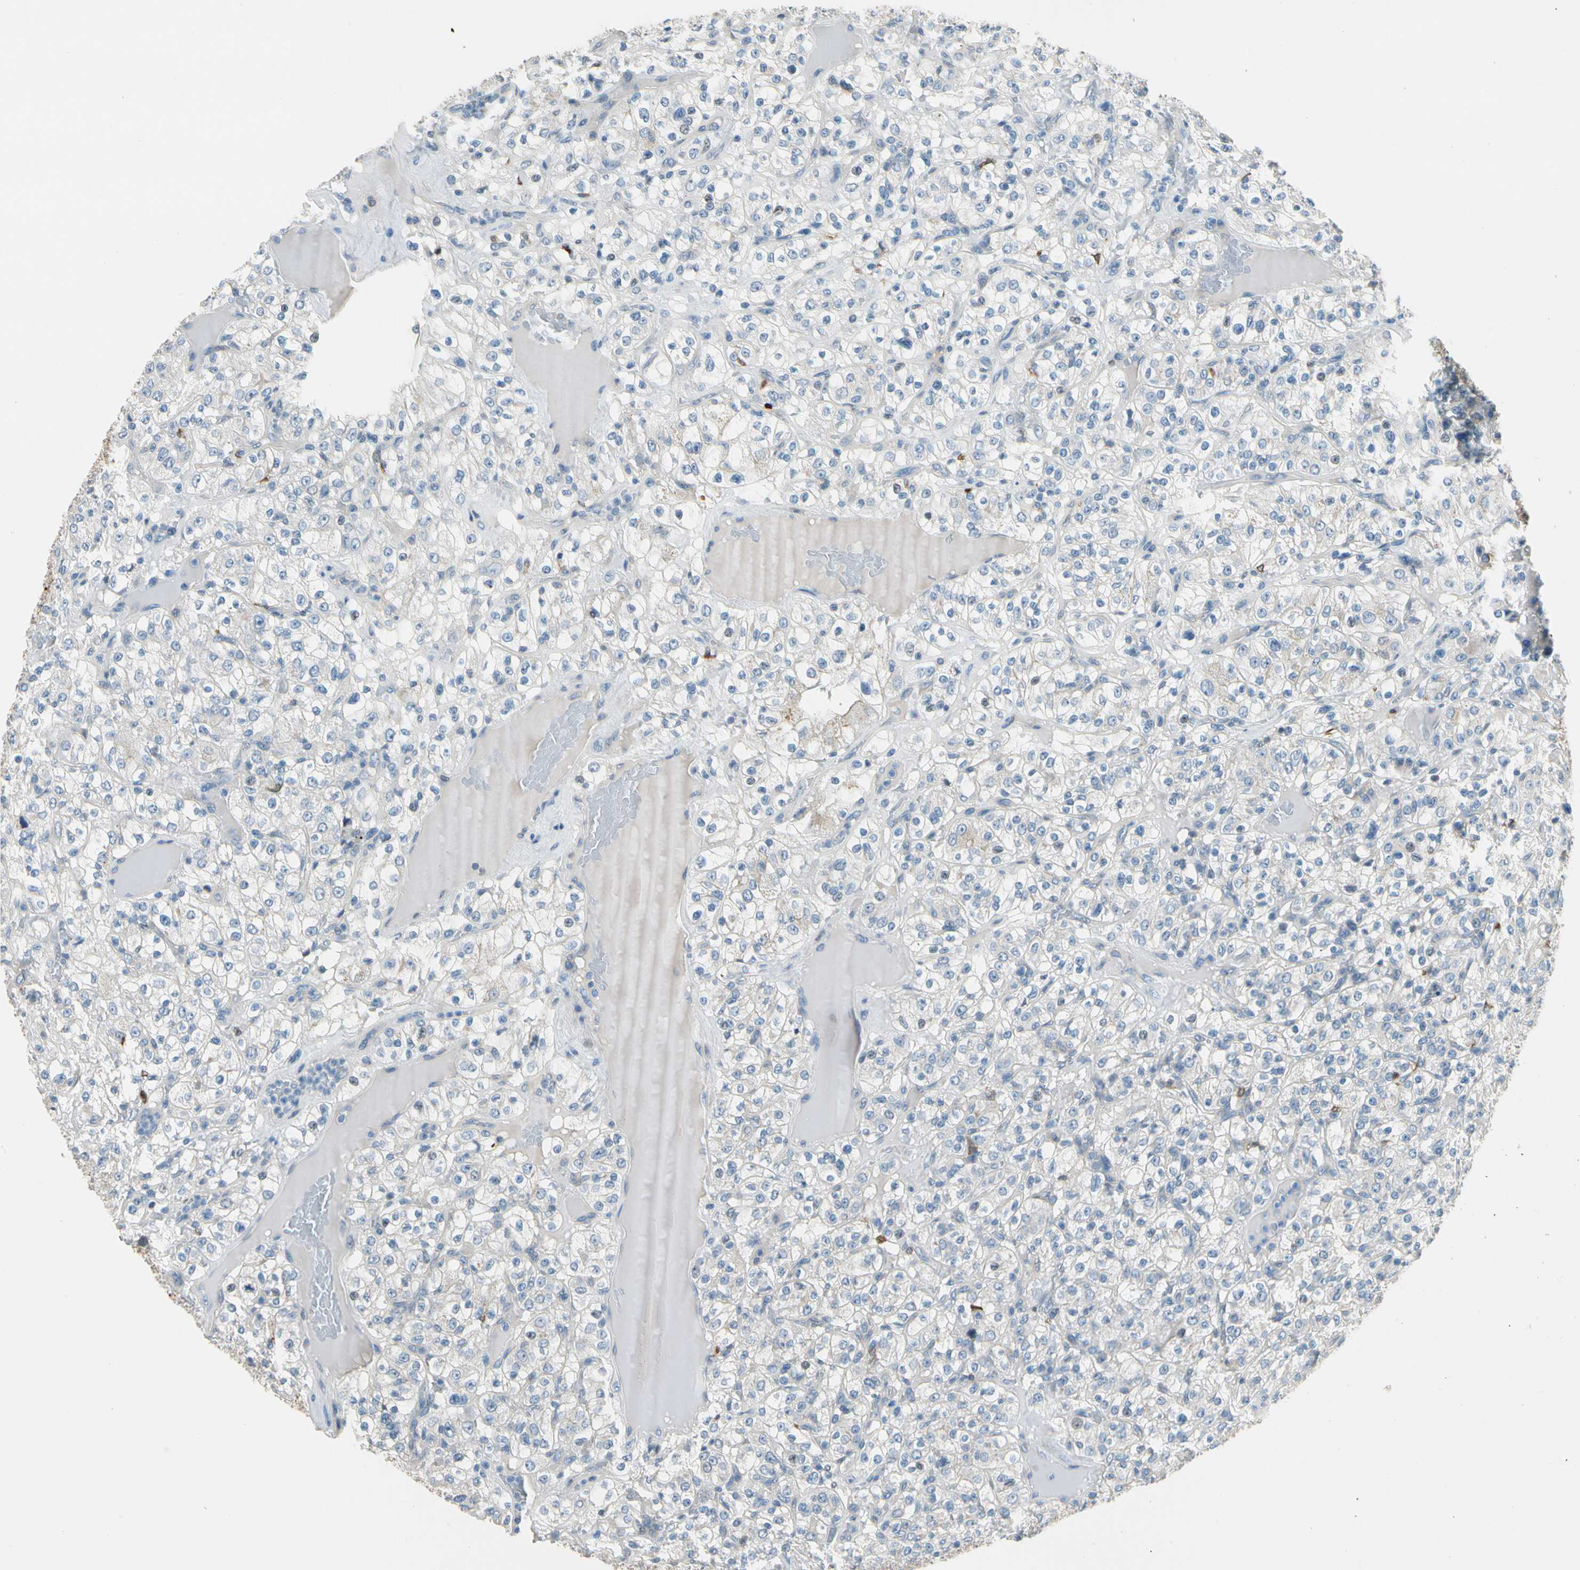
{"staining": {"intensity": "negative", "quantity": "none", "location": "none"}, "tissue": "renal cancer", "cell_type": "Tumor cells", "image_type": "cancer", "snomed": [{"axis": "morphology", "description": "Normal tissue, NOS"}, {"axis": "morphology", "description": "Adenocarcinoma, NOS"}, {"axis": "topography", "description": "Kidney"}], "caption": "An immunohistochemistry (IHC) photomicrograph of adenocarcinoma (renal) is shown. There is no staining in tumor cells of adenocarcinoma (renal).", "gene": "STK40", "patient": {"sex": "female", "age": 72}}